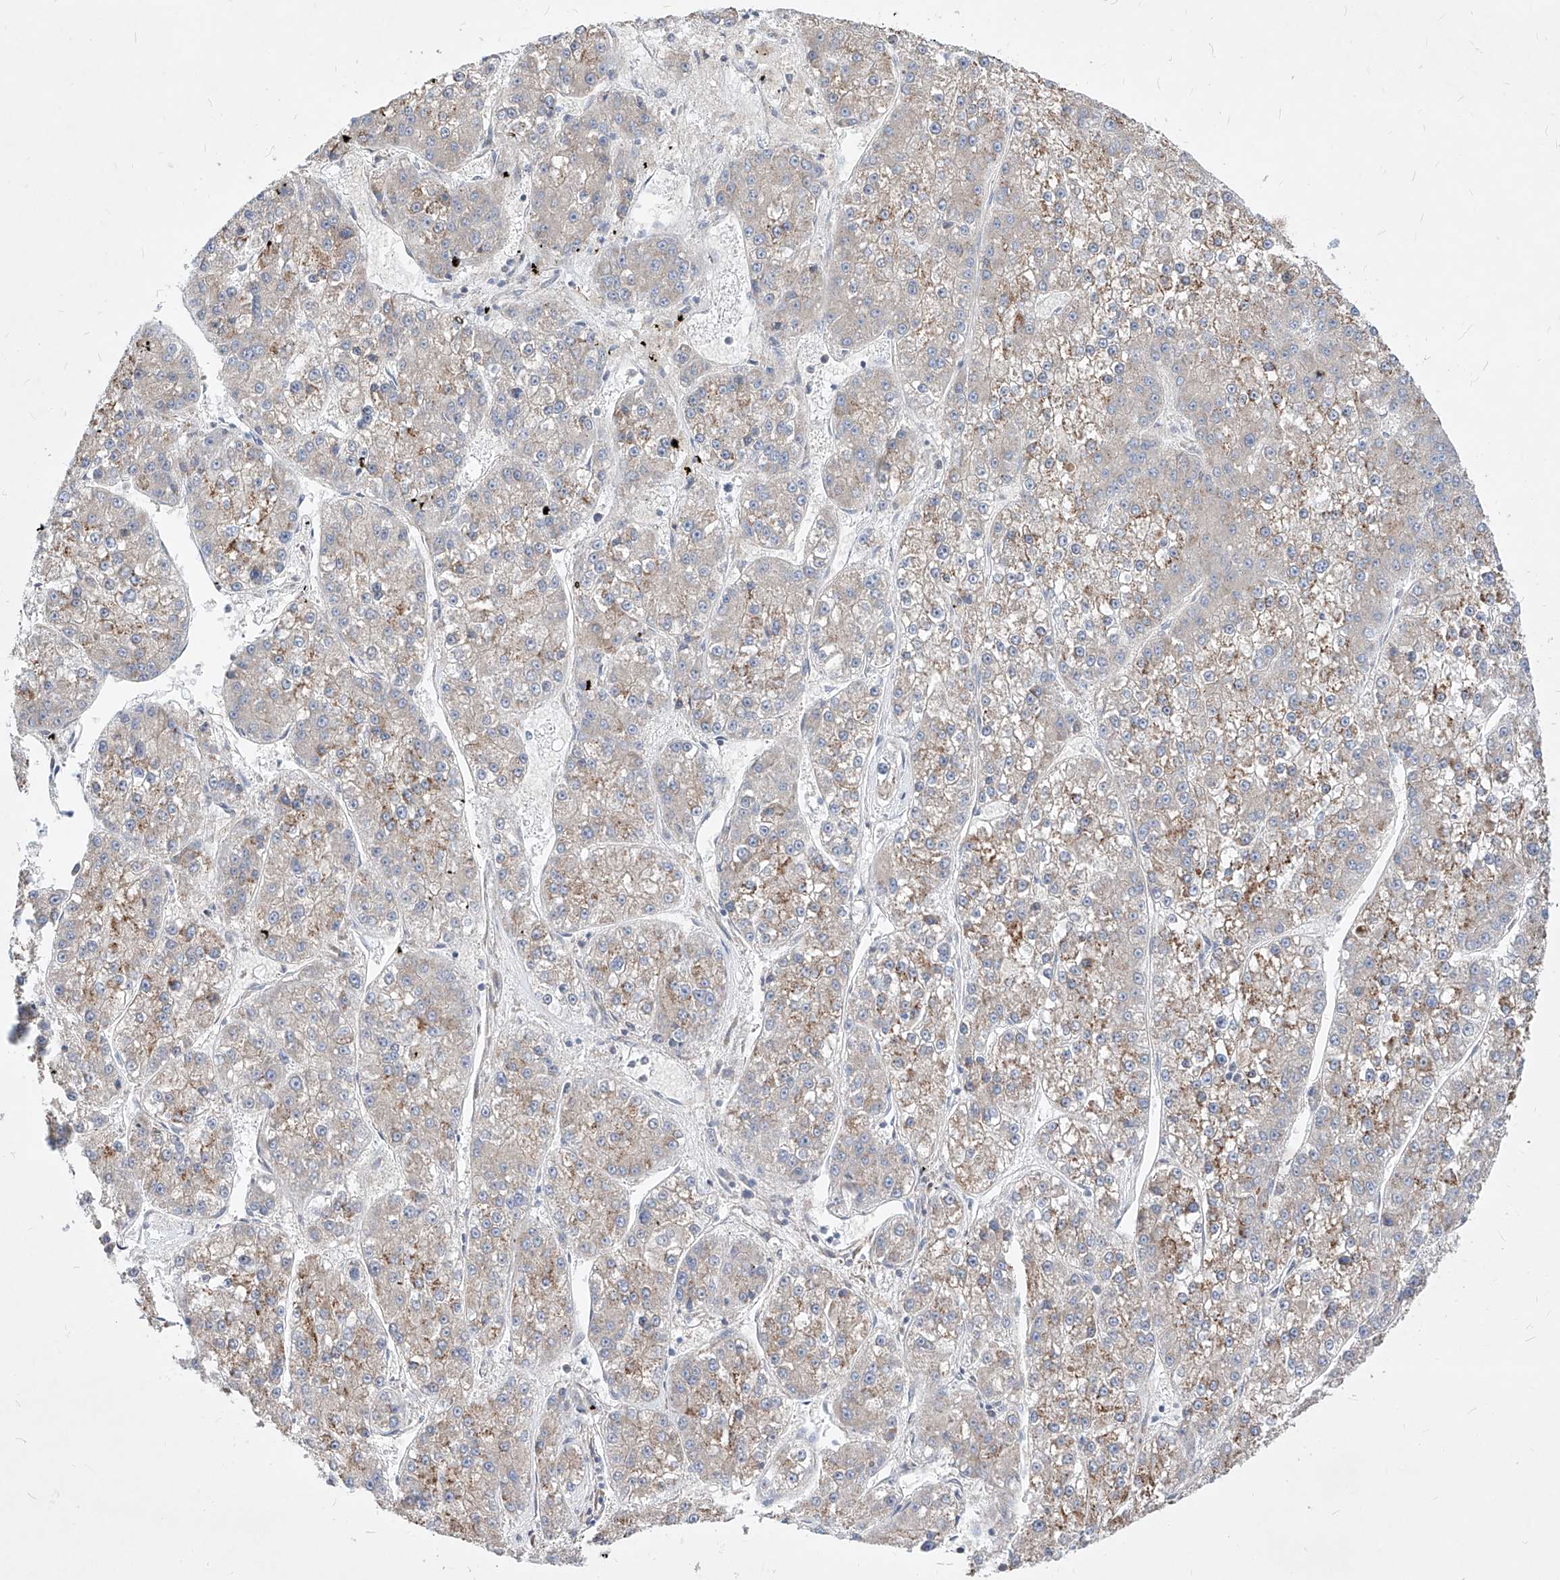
{"staining": {"intensity": "weak", "quantity": "<25%", "location": "cytoplasmic/membranous"}, "tissue": "liver cancer", "cell_type": "Tumor cells", "image_type": "cancer", "snomed": [{"axis": "morphology", "description": "Carcinoma, Hepatocellular, NOS"}, {"axis": "topography", "description": "Liver"}], "caption": "A photomicrograph of liver cancer (hepatocellular carcinoma) stained for a protein displays no brown staining in tumor cells.", "gene": "UFL1", "patient": {"sex": "female", "age": 73}}